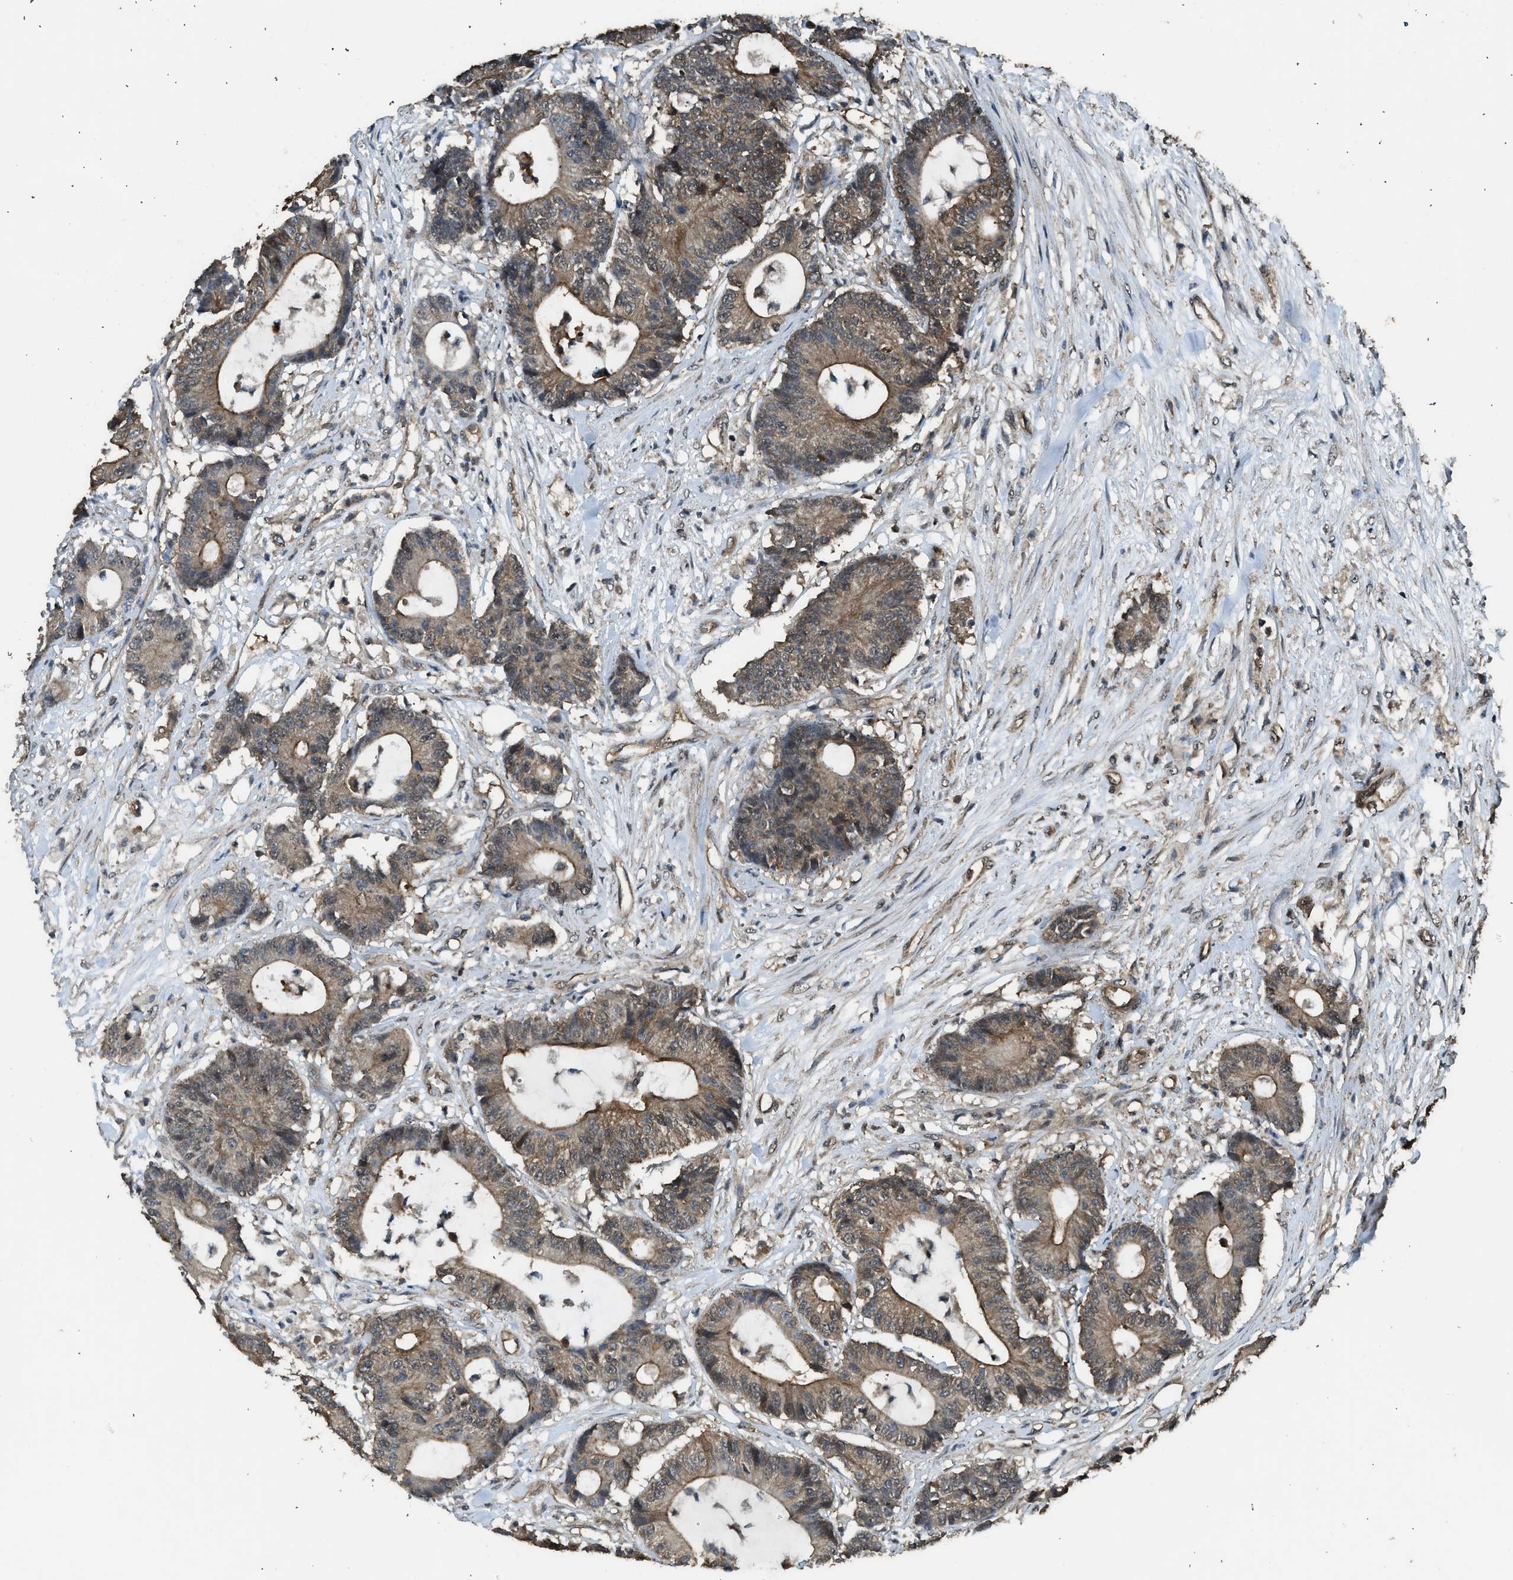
{"staining": {"intensity": "moderate", "quantity": ">75%", "location": "cytoplasmic/membranous"}, "tissue": "colorectal cancer", "cell_type": "Tumor cells", "image_type": "cancer", "snomed": [{"axis": "morphology", "description": "Adenocarcinoma, NOS"}, {"axis": "topography", "description": "Colon"}], "caption": "IHC image of human colorectal cancer (adenocarcinoma) stained for a protein (brown), which displays medium levels of moderate cytoplasmic/membranous positivity in approximately >75% of tumor cells.", "gene": "MYBL2", "patient": {"sex": "female", "age": 84}}